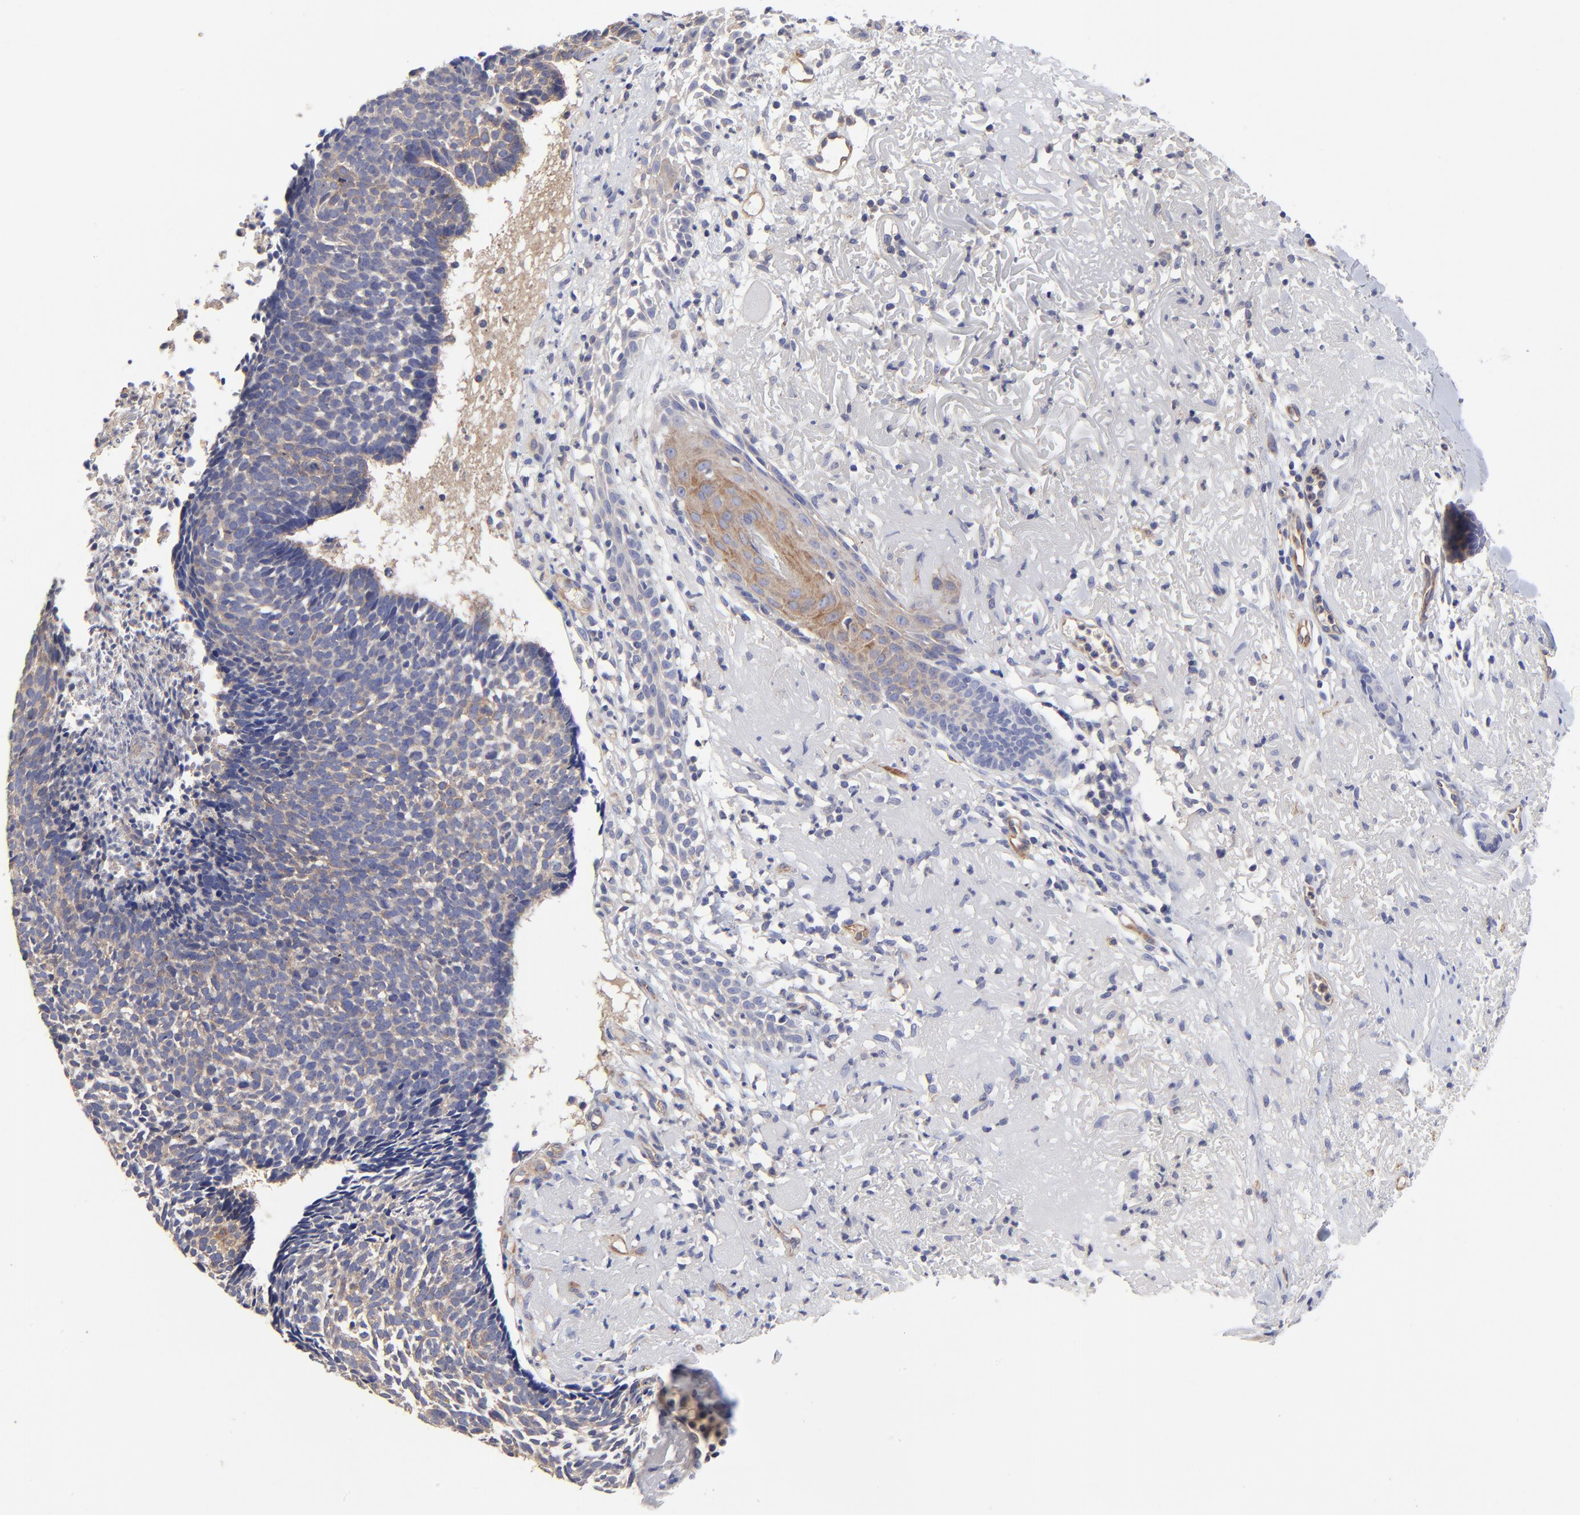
{"staining": {"intensity": "moderate", "quantity": "25%-75%", "location": "cytoplasmic/membranous"}, "tissue": "skin cancer", "cell_type": "Tumor cells", "image_type": "cancer", "snomed": [{"axis": "morphology", "description": "Basal cell carcinoma"}, {"axis": "topography", "description": "Skin"}], "caption": "Immunohistochemistry histopathology image of human skin cancer (basal cell carcinoma) stained for a protein (brown), which displays medium levels of moderate cytoplasmic/membranous staining in approximately 25%-75% of tumor cells.", "gene": "SULF2", "patient": {"sex": "female", "age": 87}}